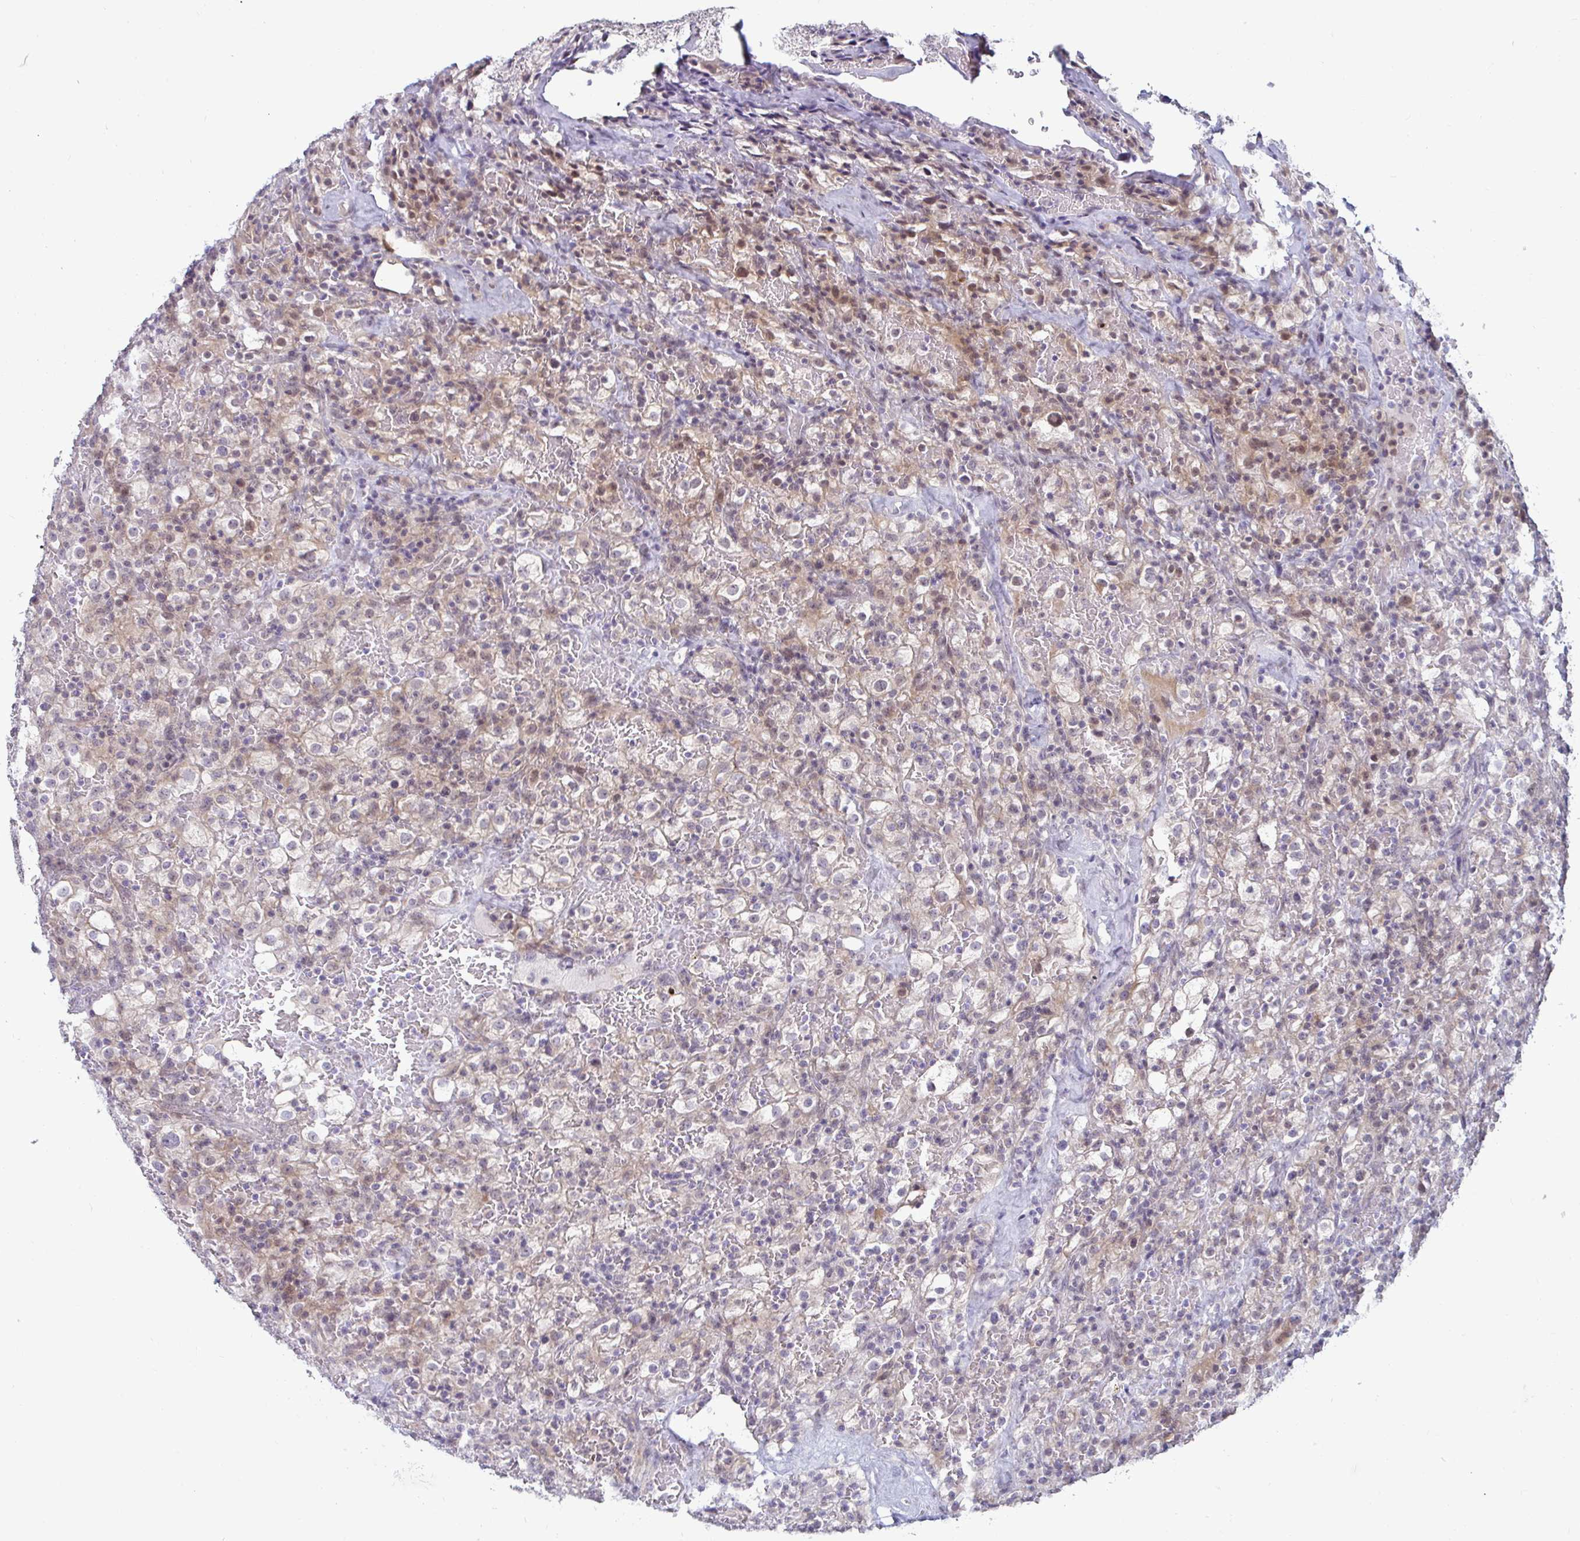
{"staining": {"intensity": "weak", "quantity": "25%-75%", "location": "cytoplasmic/membranous,nuclear"}, "tissue": "renal cancer", "cell_type": "Tumor cells", "image_type": "cancer", "snomed": [{"axis": "morphology", "description": "Adenocarcinoma, NOS"}, {"axis": "topography", "description": "Kidney"}], "caption": "Immunohistochemistry (IHC) of renal cancer displays low levels of weak cytoplasmic/membranous and nuclear staining in about 25%-75% of tumor cells.", "gene": "GSTM1", "patient": {"sex": "female", "age": 74}}